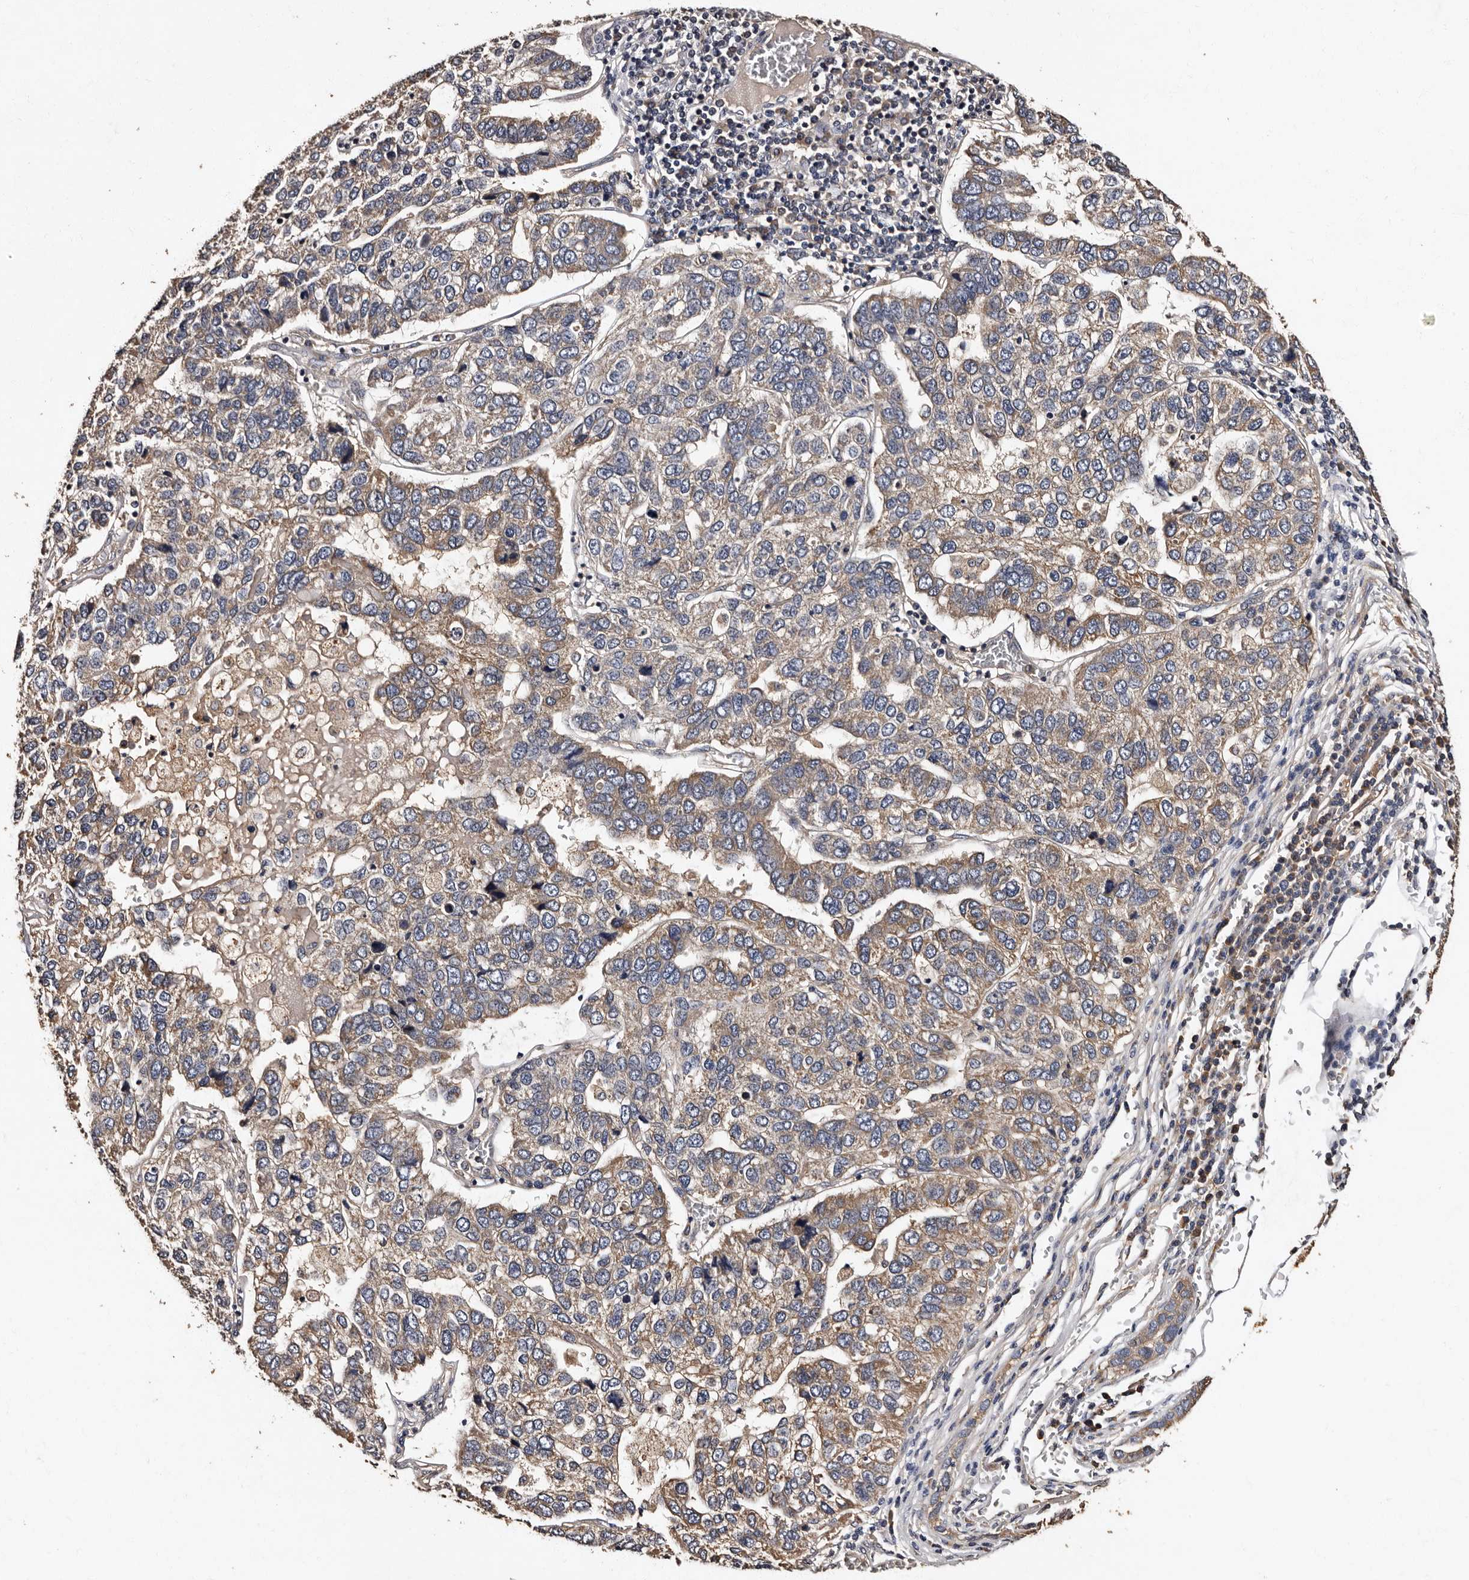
{"staining": {"intensity": "weak", "quantity": ">75%", "location": "cytoplasmic/membranous"}, "tissue": "pancreatic cancer", "cell_type": "Tumor cells", "image_type": "cancer", "snomed": [{"axis": "morphology", "description": "Adenocarcinoma, NOS"}, {"axis": "topography", "description": "Pancreas"}], "caption": "Tumor cells exhibit low levels of weak cytoplasmic/membranous positivity in approximately >75% of cells in human pancreatic cancer. The staining was performed using DAB to visualize the protein expression in brown, while the nuclei were stained in blue with hematoxylin (Magnification: 20x).", "gene": "ADCK5", "patient": {"sex": "female", "age": 61}}